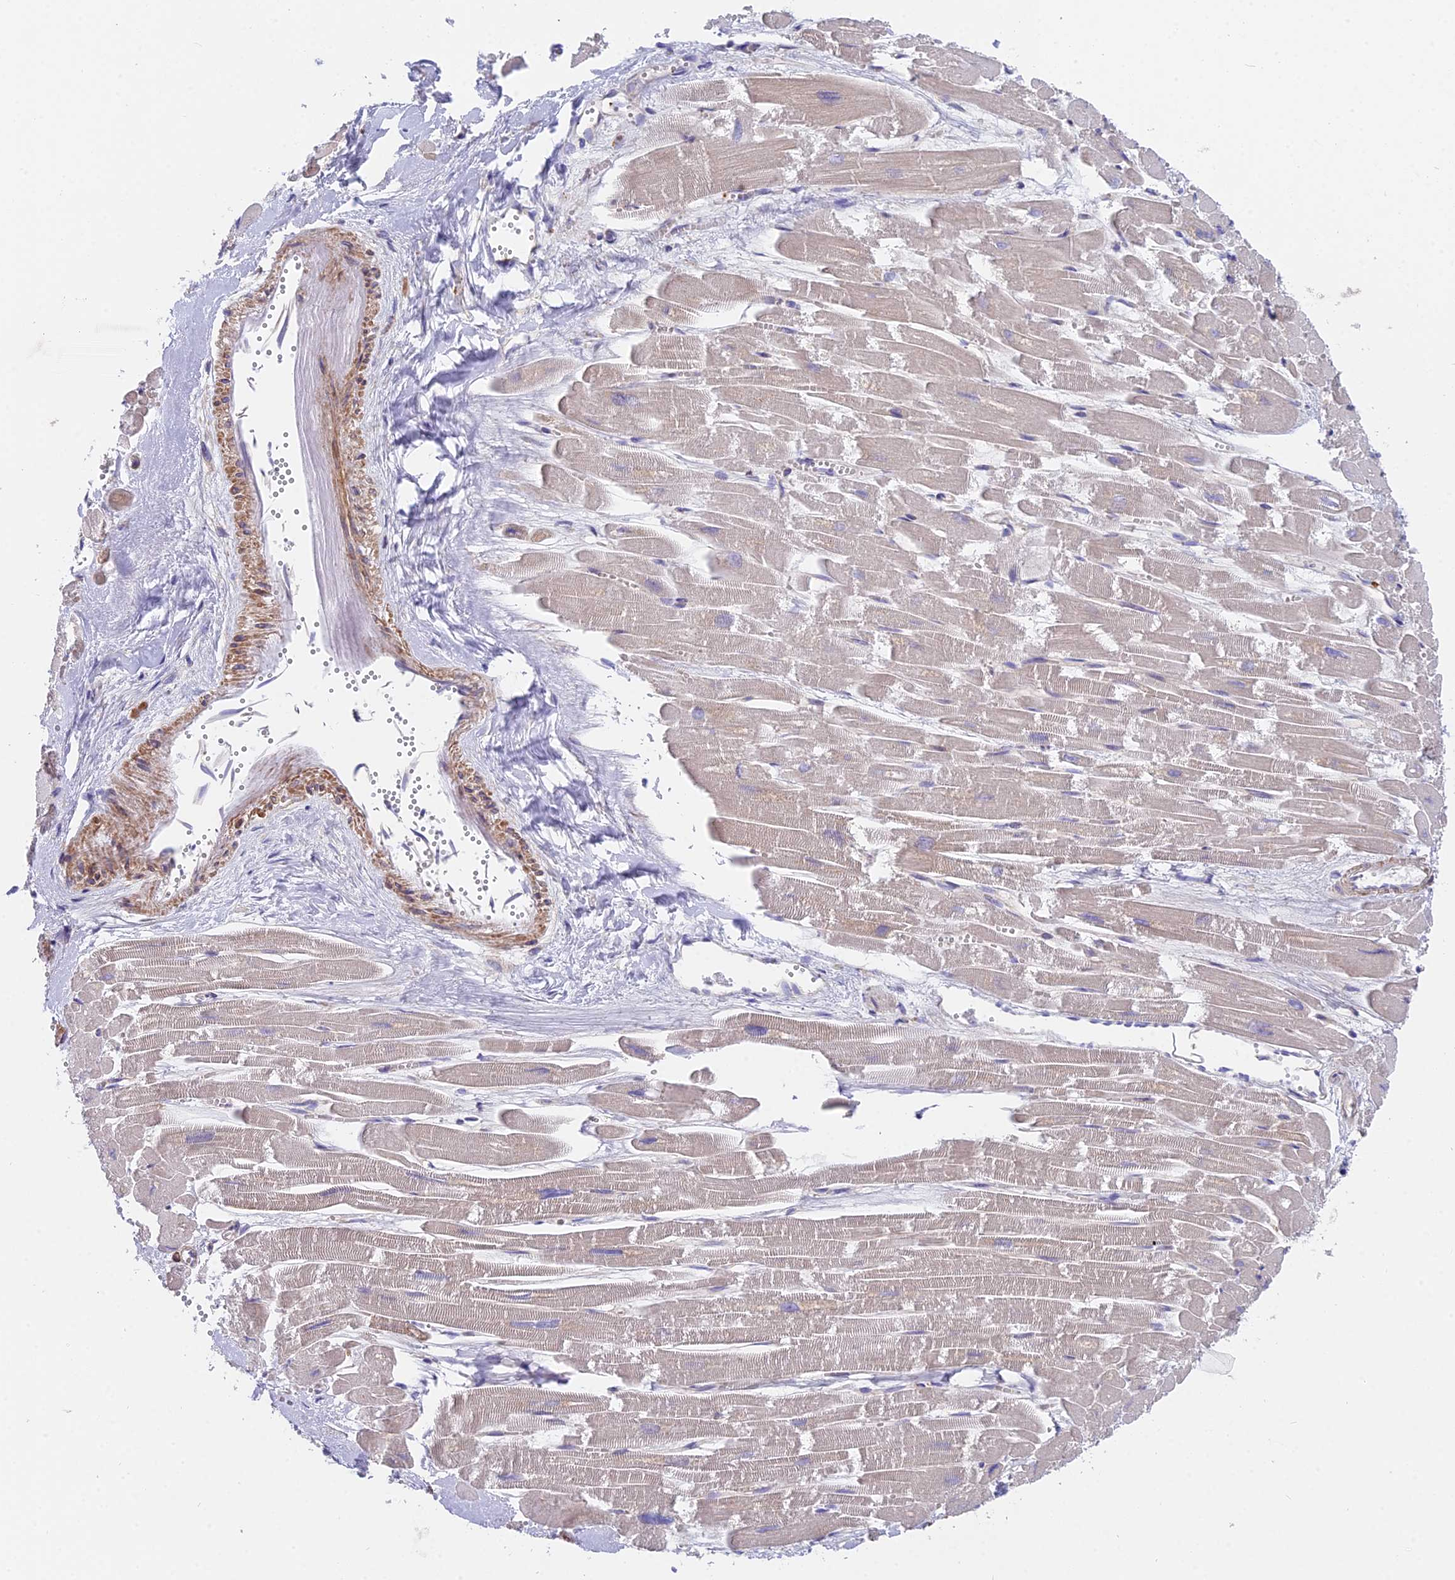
{"staining": {"intensity": "moderate", "quantity": "<25%", "location": "cytoplasmic/membranous"}, "tissue": "heart muscle", "cell_type": "Cardiomyocytes", "image_type": "normal", "snomed": [{"axis": "morphology", "description": "Normal tissue, NOS"}, {"axis": "topography", "description": "Heart"}], "caption": "Heart muscle stained with DAB IHC exhibits low levels of moderate cytoplasmic/membranous staining in approximately <25% of cardiomyocytes. (Brightfield microscopy of DAB IHC at high magnification).", "gene": "TBC1D20", "patient": {"sex": "male", "age": 54}}